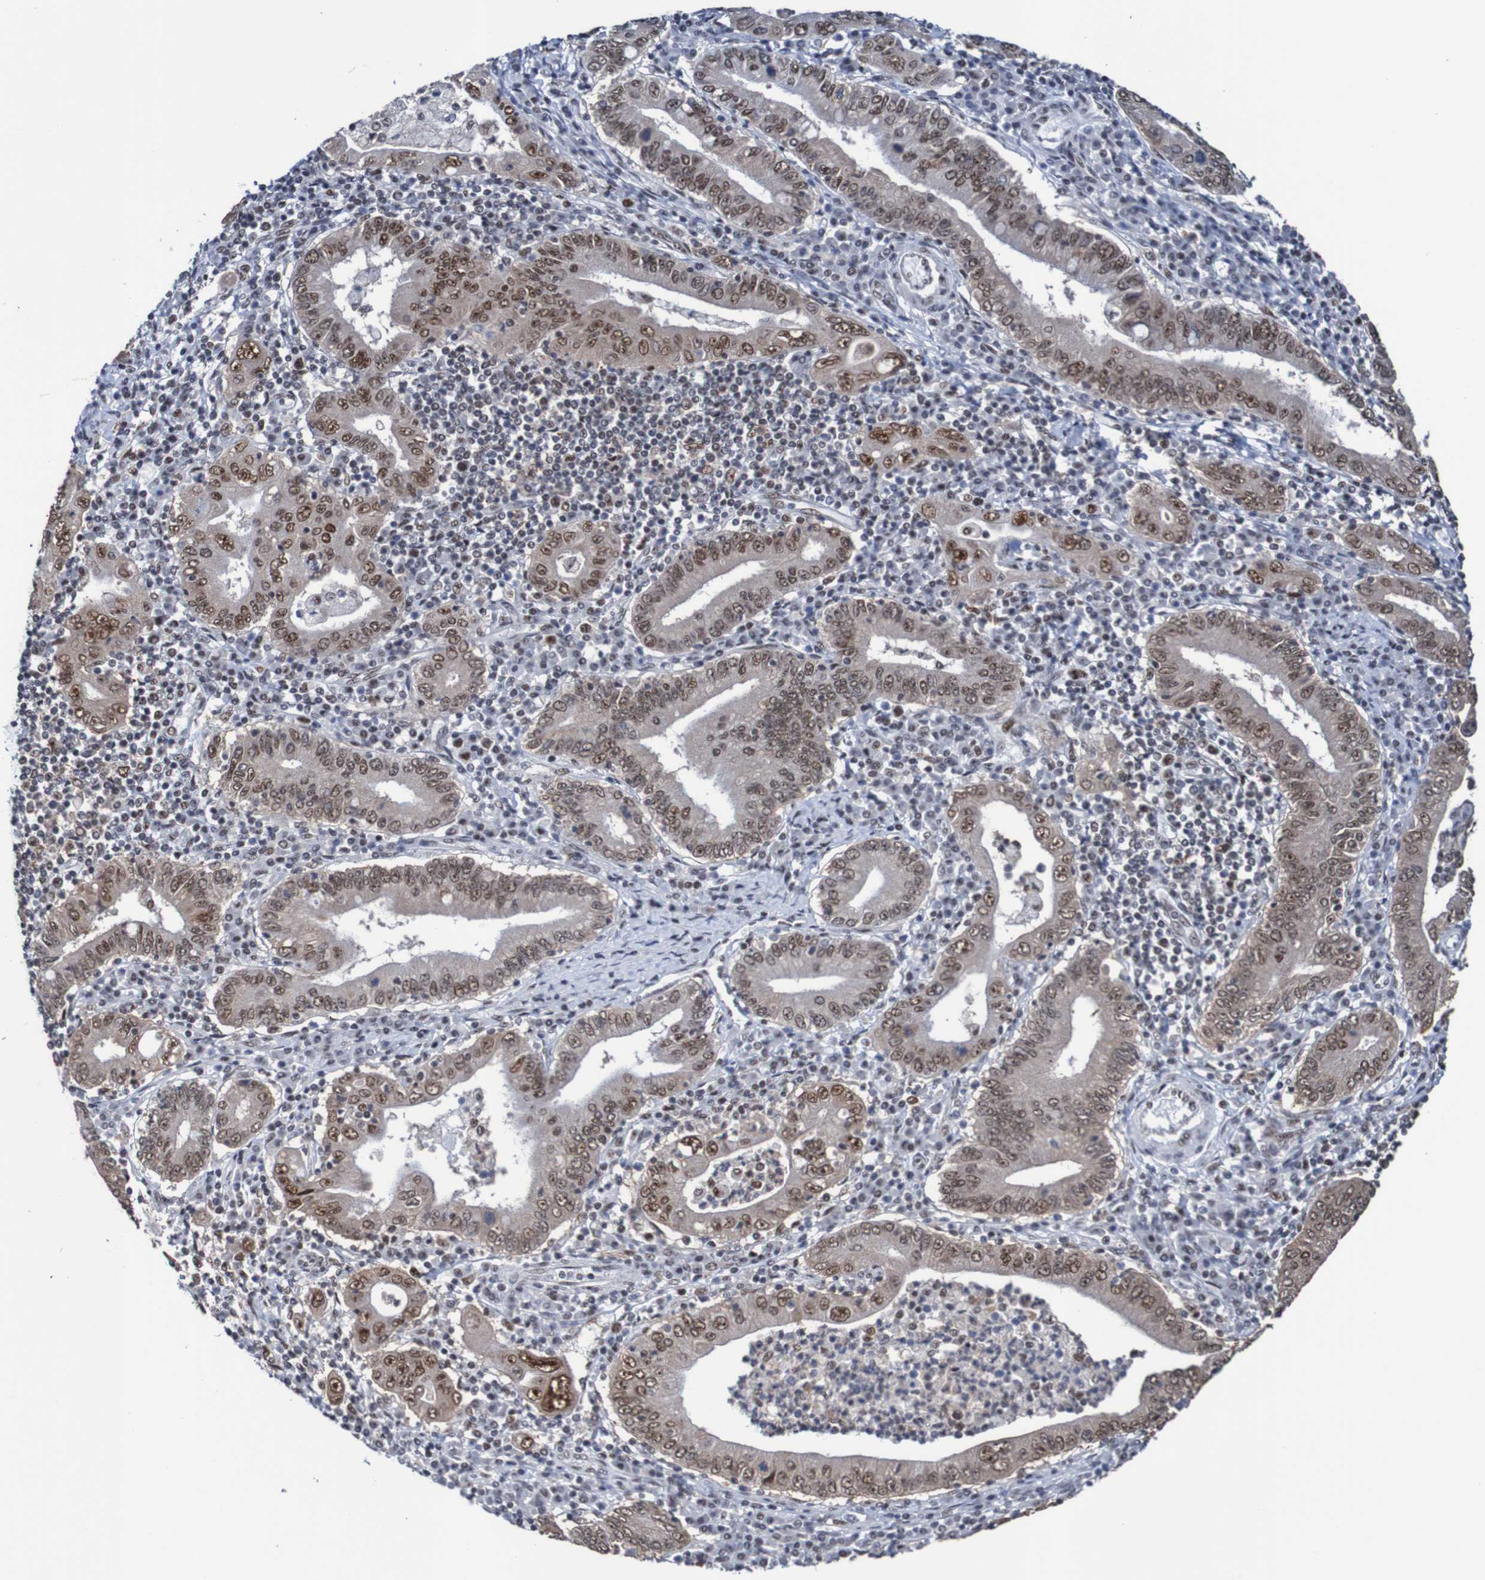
{"staining": {"intensity": "moderate", "quantity": ">75%", "location": "nuclear"}, "tissue": "stomach cancer", "cell_type": "Tumor cells", "image_type": "cancer", "snomed": [{"axis": "morphology", "description": "Normal tissue, NOS"}, {"axis": "morphology", "description": "Adenocarcinoma, NOS"}, {"axis": "topography", "description": "Esophagus"}, {"axis": "topography", "description": "Stomach, upper"}, {"axis": "topography", "description": "Peripheral nerve tissue"}], "caption": "Moderate nuclear expression for a protein is seen in about >75% of tumor cells of stomach cancer using IHC.", "gene": "CDC5L", "patient": {"sex": "male", "age": 62}}